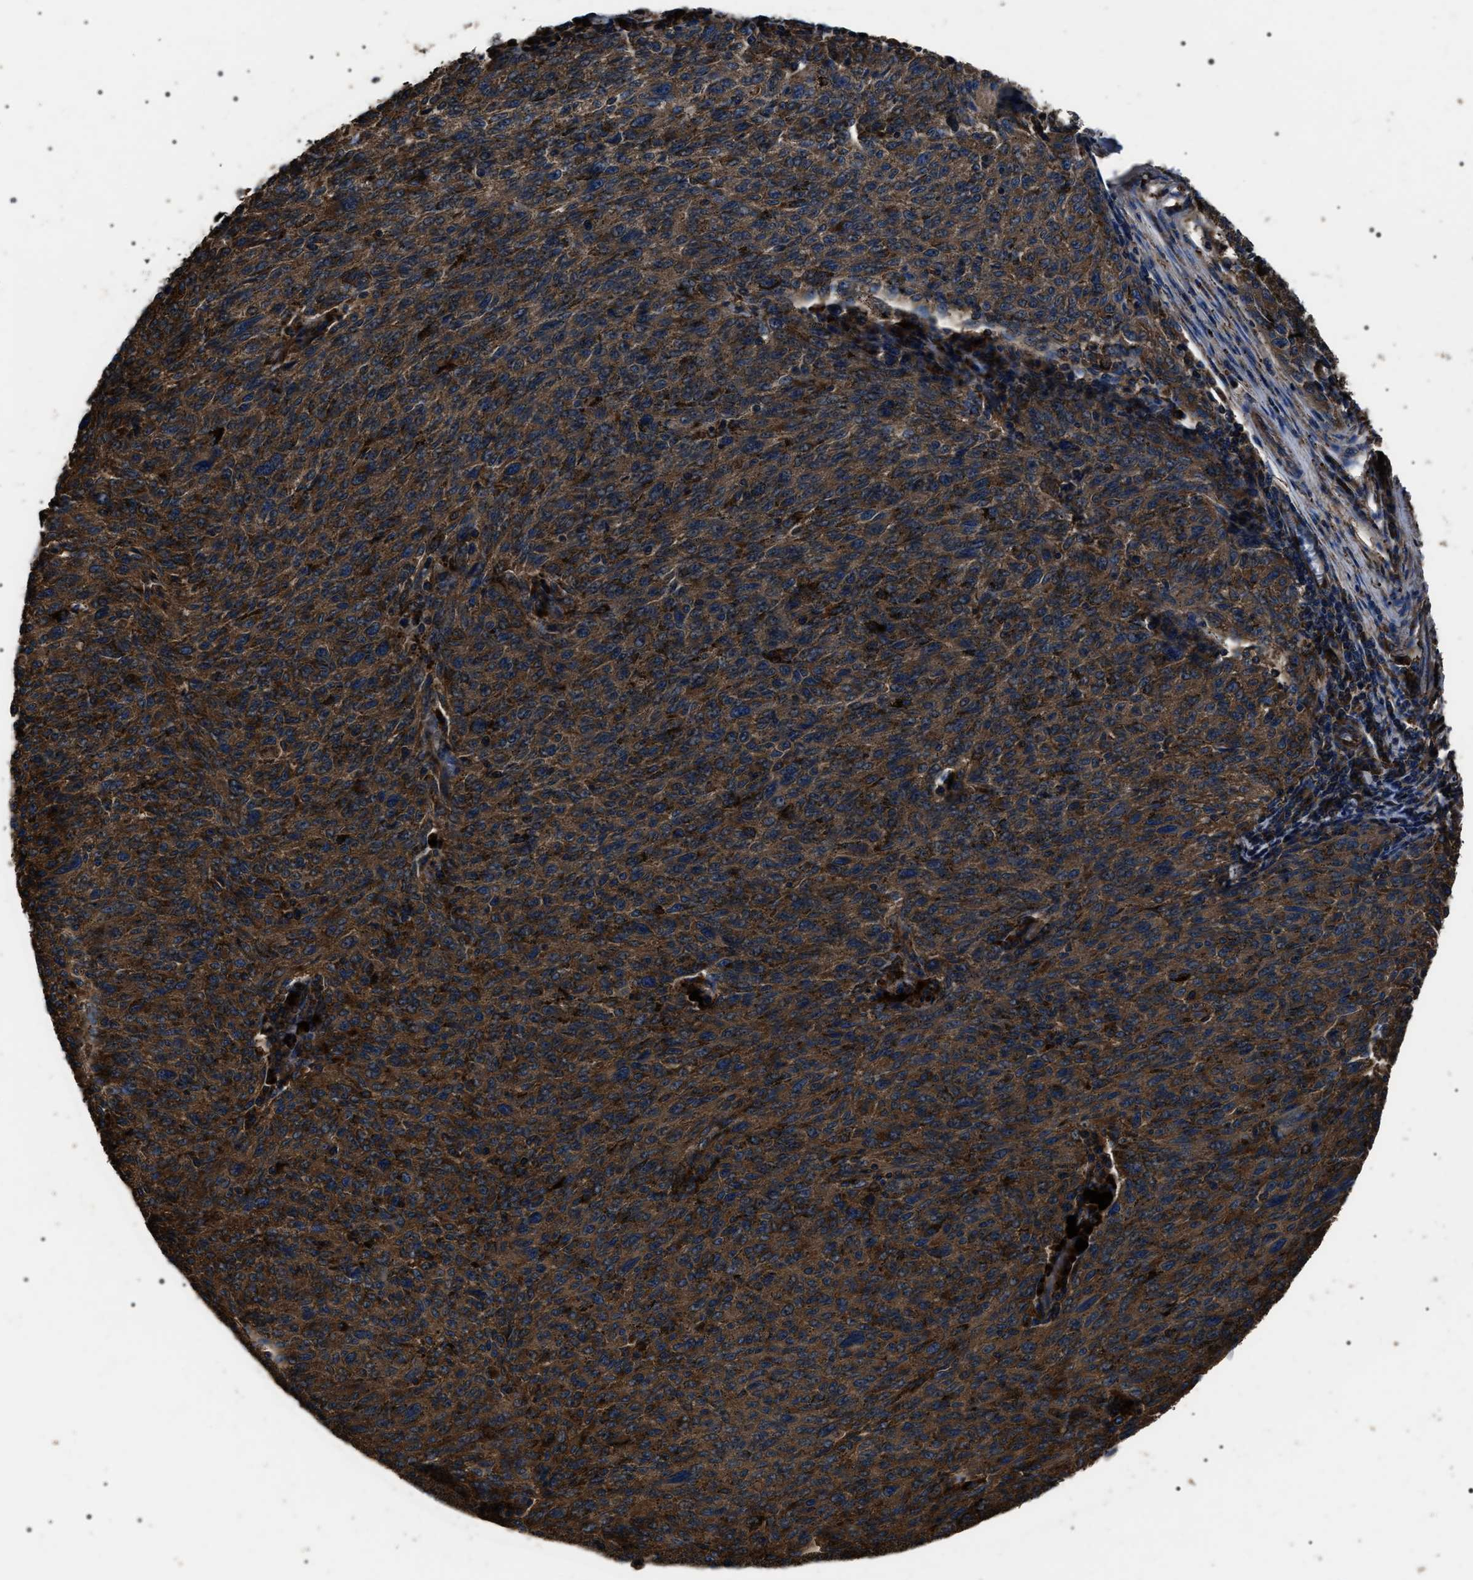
{"staining": {"intensity": "strong", "quantity": ">75%", "location": "cytoplasmic/membranous"}, "tissue": "melanoma", "cell_type": "Tumor cells", "image_type": "cancer", "snomed": [{"axis": "morphology", "description": "Malignant melanoma, NOS"}, {"axis": "topography", "description": "Skin"}], "caption": "IHC micrograph of human melanoma stained for a protein (brown), which shows high levels of strong cytoplasmic/membranous staining in approximately >75% of tumor cells.", "gene": "HSCB", "patient": {"sex": "female", "age": 72}}